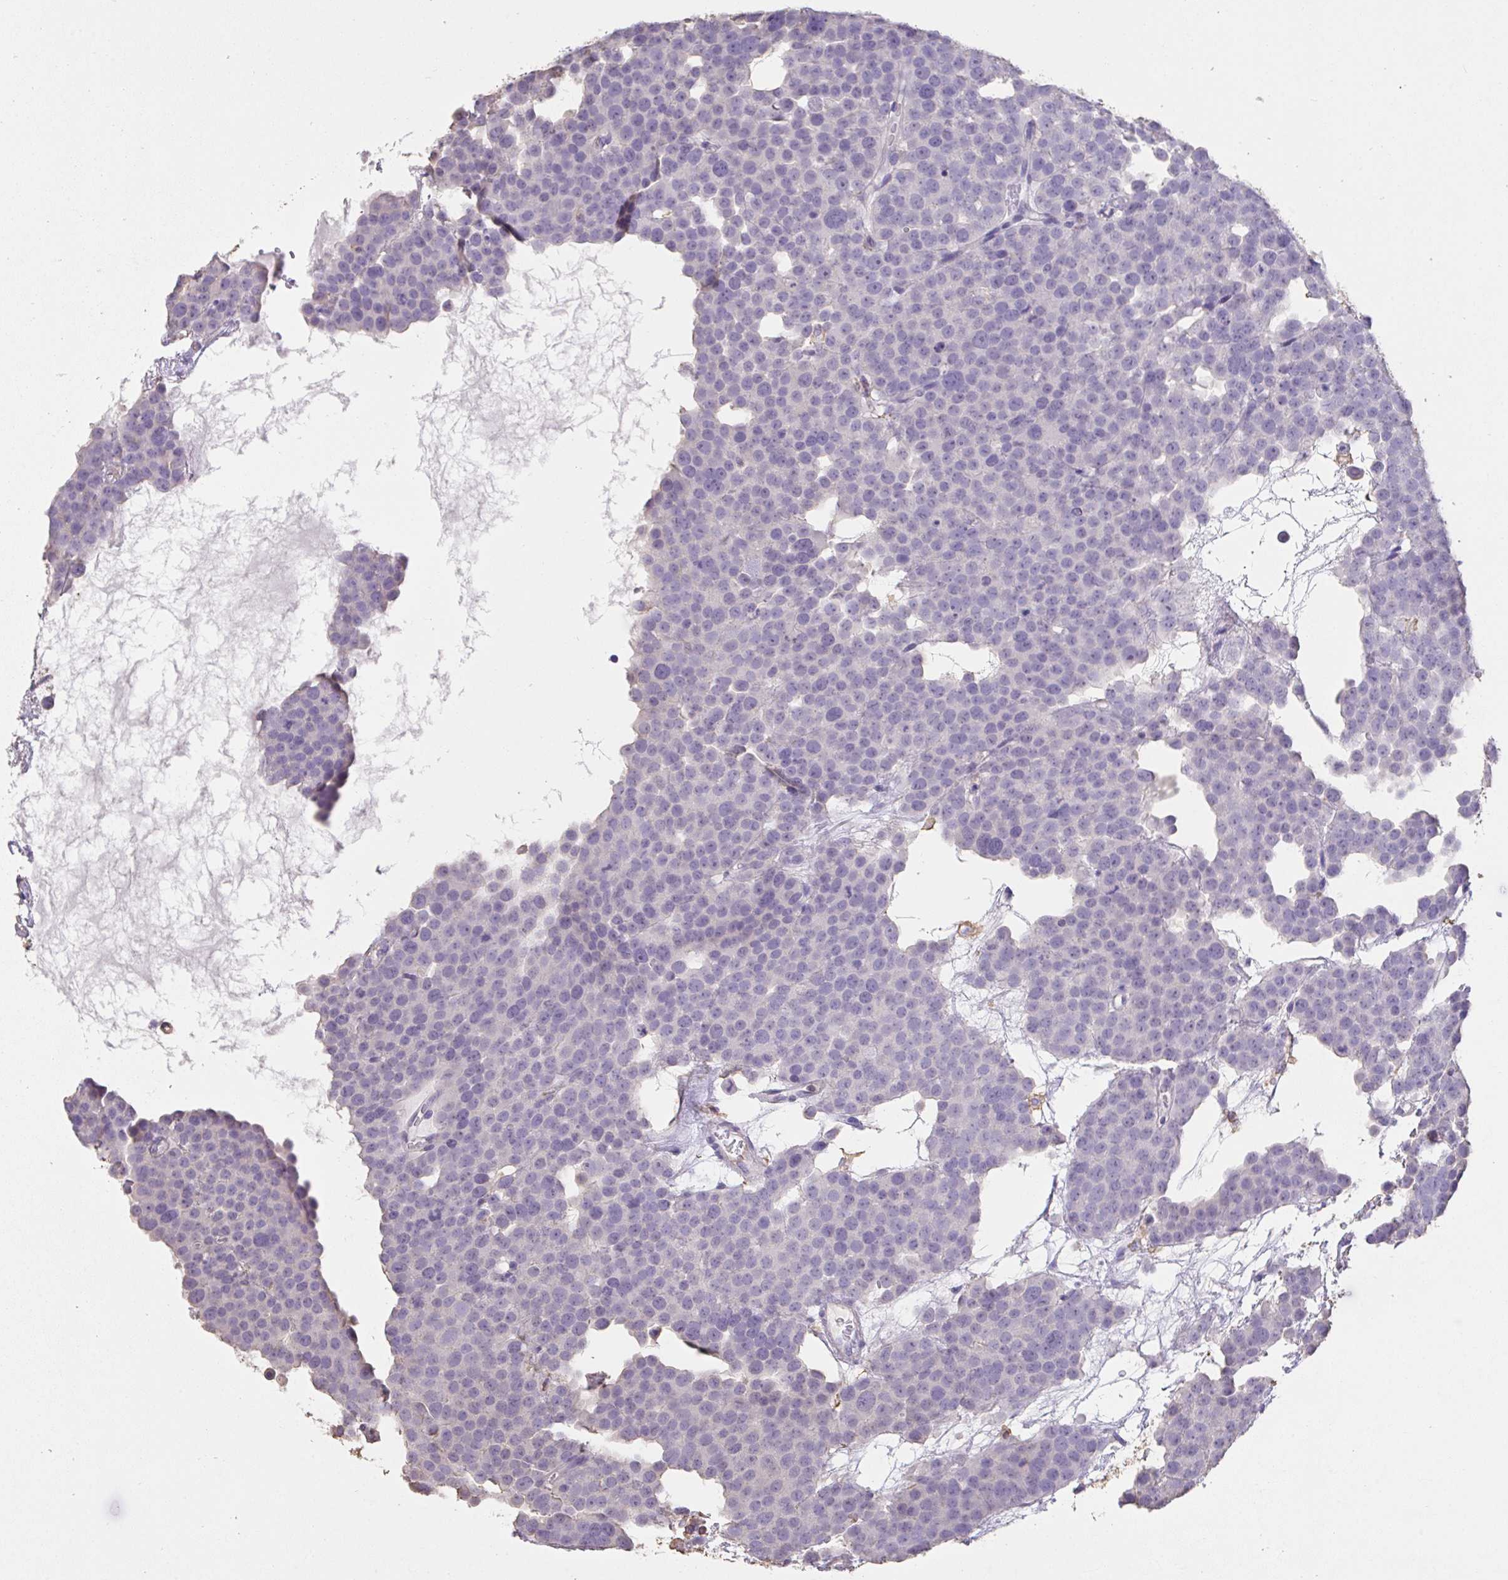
{"staining": {"intensity": "negative", "quantity": "none", "location": "none"}, "tissue": "testis cancer", "cell_type": "Tumor cells", "image_type": "cancer", "snomed": [{"axis": "morphology", "description": "Seminoma, NOS"}, {"axis": "topography", "description": "Testis"}], "caption": "High magnification brightfield microscopy of testis cancer (seminoma) stained with DAB (brown) and counterstained with hematoxylin (blue): tumor cells show no significant positivity.", "gene": "IL23R", "patient": {"sex": "male", "age": 71}}